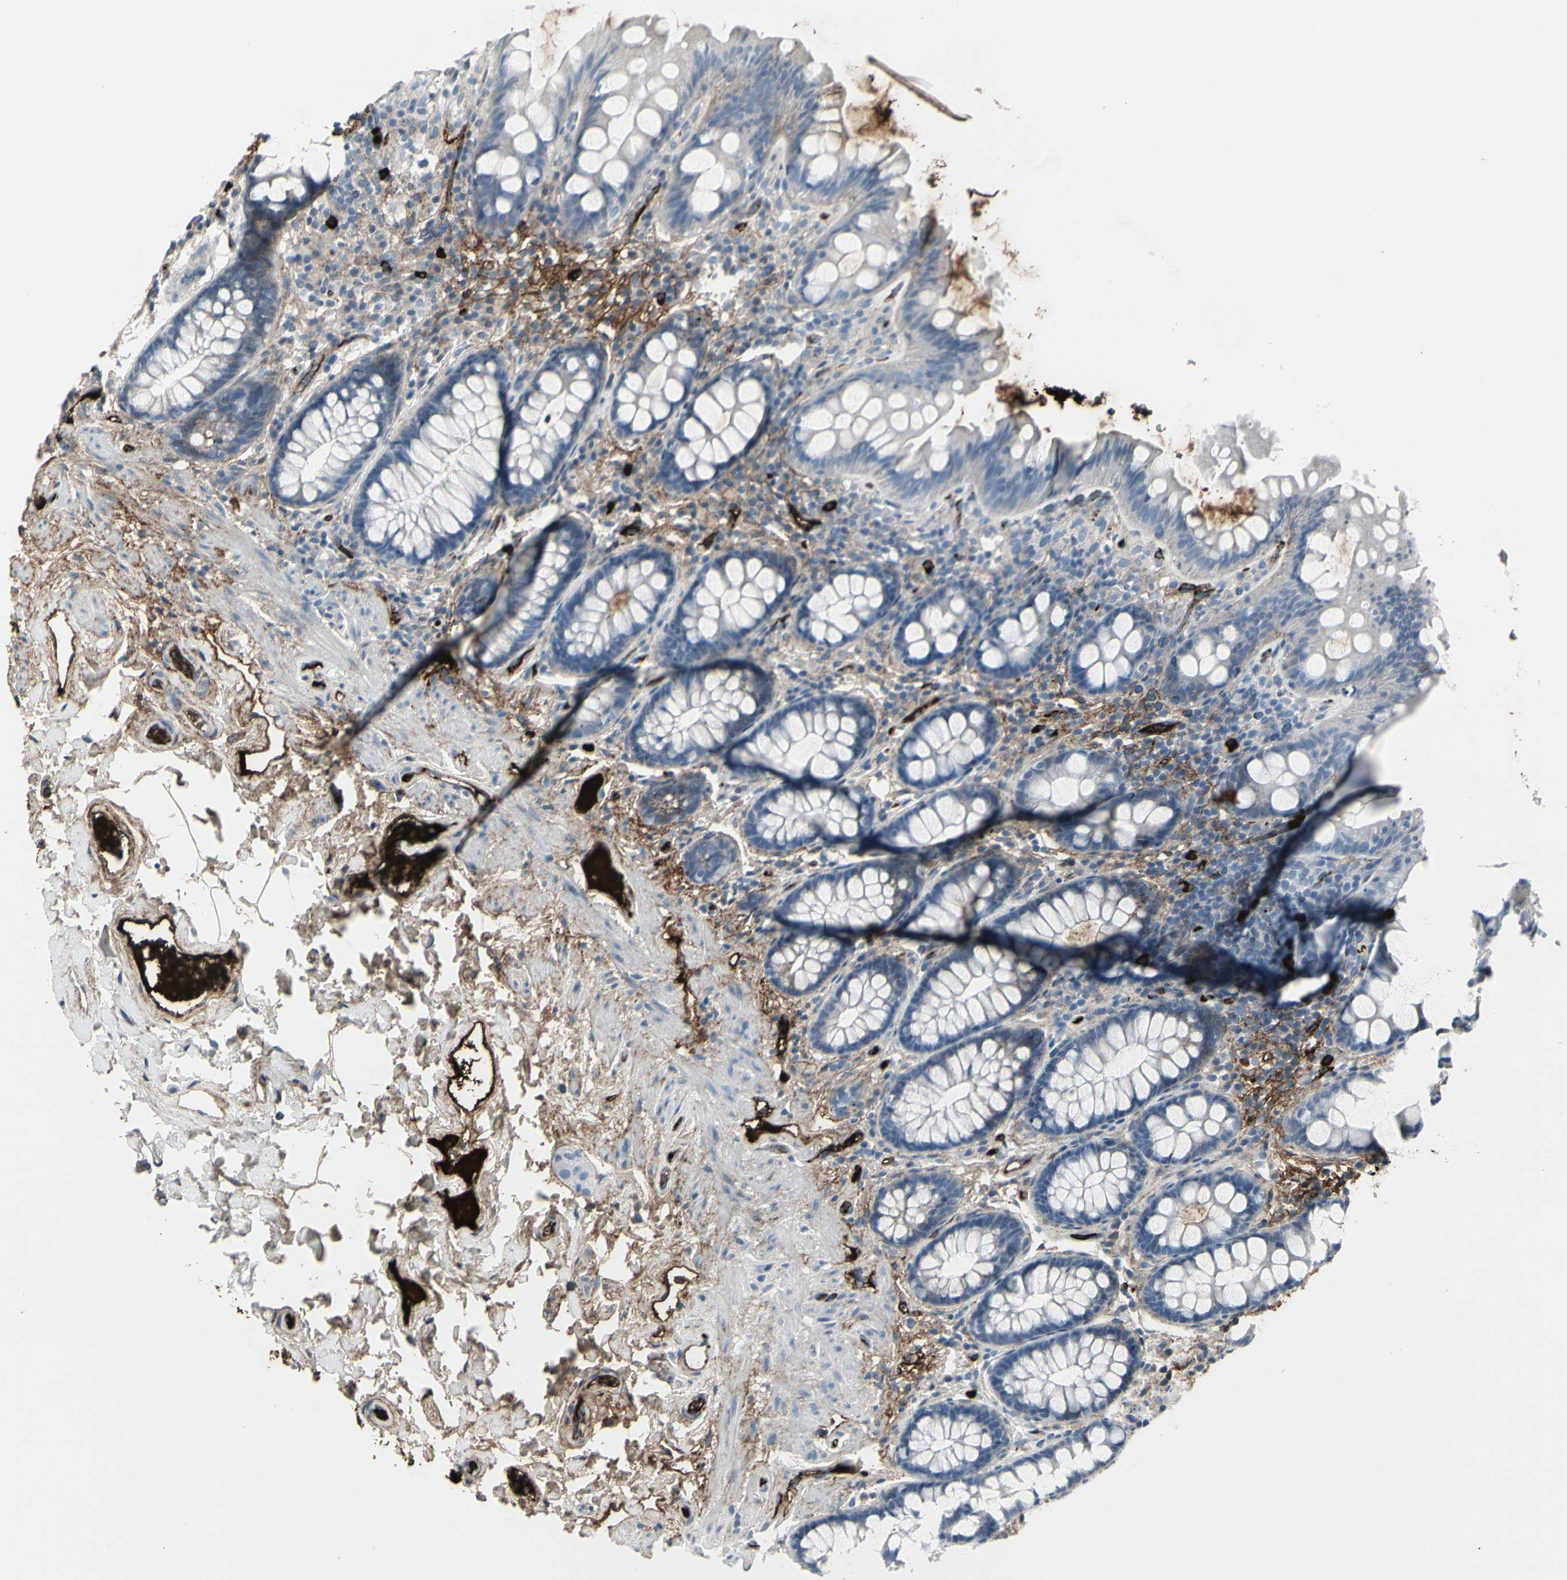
{"staining": {"intensity": "negative", "quantity": "none", "location": "none"}, "tissue": "colon", "cell_type": "Endothelial cells", "image_type": "normal", "snomed": [{"axis": "morphology", "description": "Normal tissue, NOS"}, {"axis": "topography", "description": "Colon"}], "caption": "The IHC image has no significant staining in endothelial cells of colon.", "gene": "IGHG1", "patient": {"sex": "female", "age": 80}}